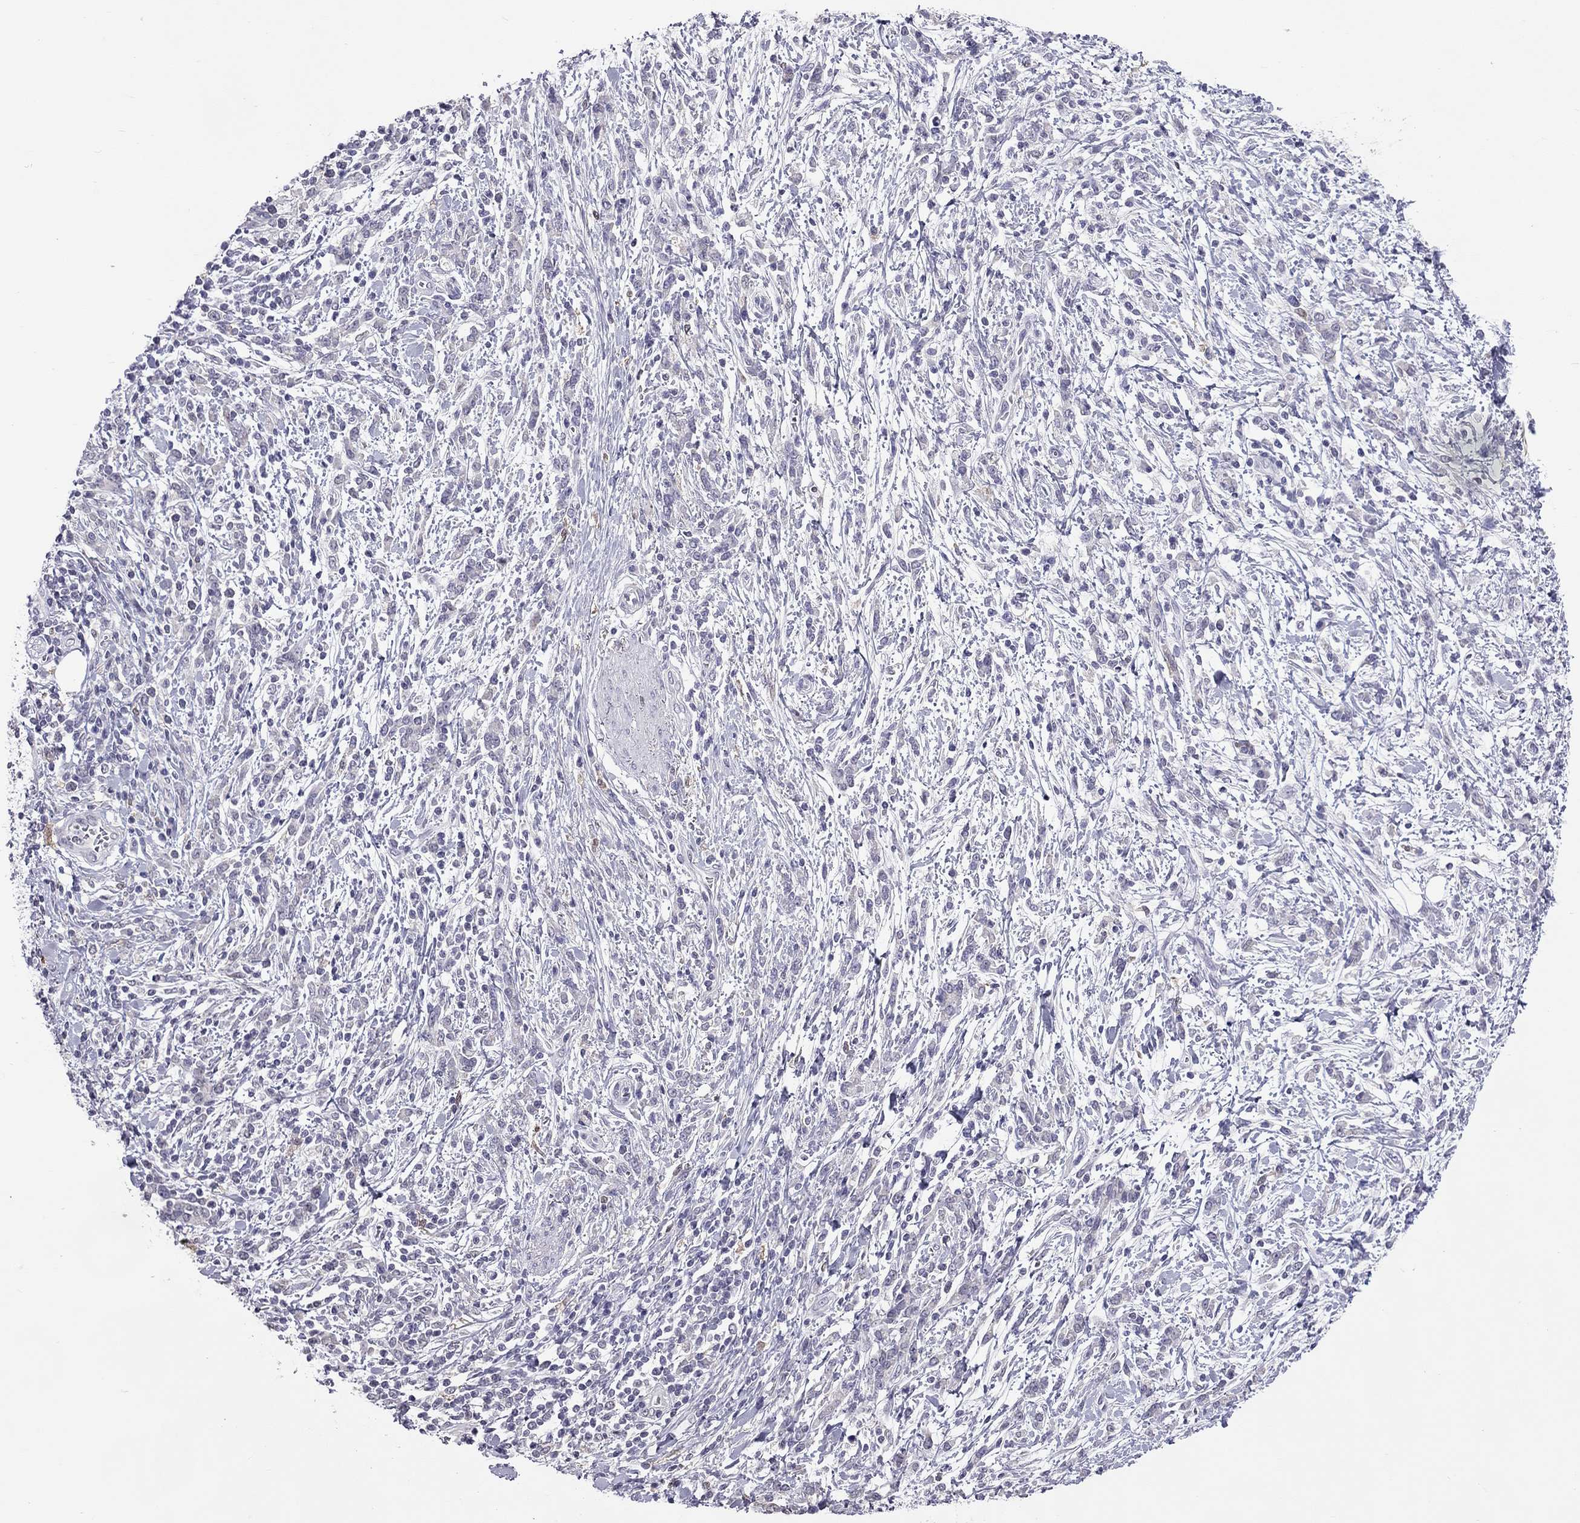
{"staining": {"intensity": "negative", "quantity": "none", "location": "none"}, "tissue": "stomach cancer", "cell_type": "Tumor cells", "image_type": "cancer", "snomed": [{"axis": "morphology", "description": "Adenocarcinoma, NOS"}, {"axis": "topography", "description": "Stomach"}], "caption": "High magnification brightfield microscopy of adenocarcinoma (stomach) stained with DAB (3,3'-diaminobenzidine) (brown) and counterstained with hematoxylin (blue): tumor cells show no significant expression.", "gene": "PPP1R3A", "patient": {"sex": "female", "age": 57}}